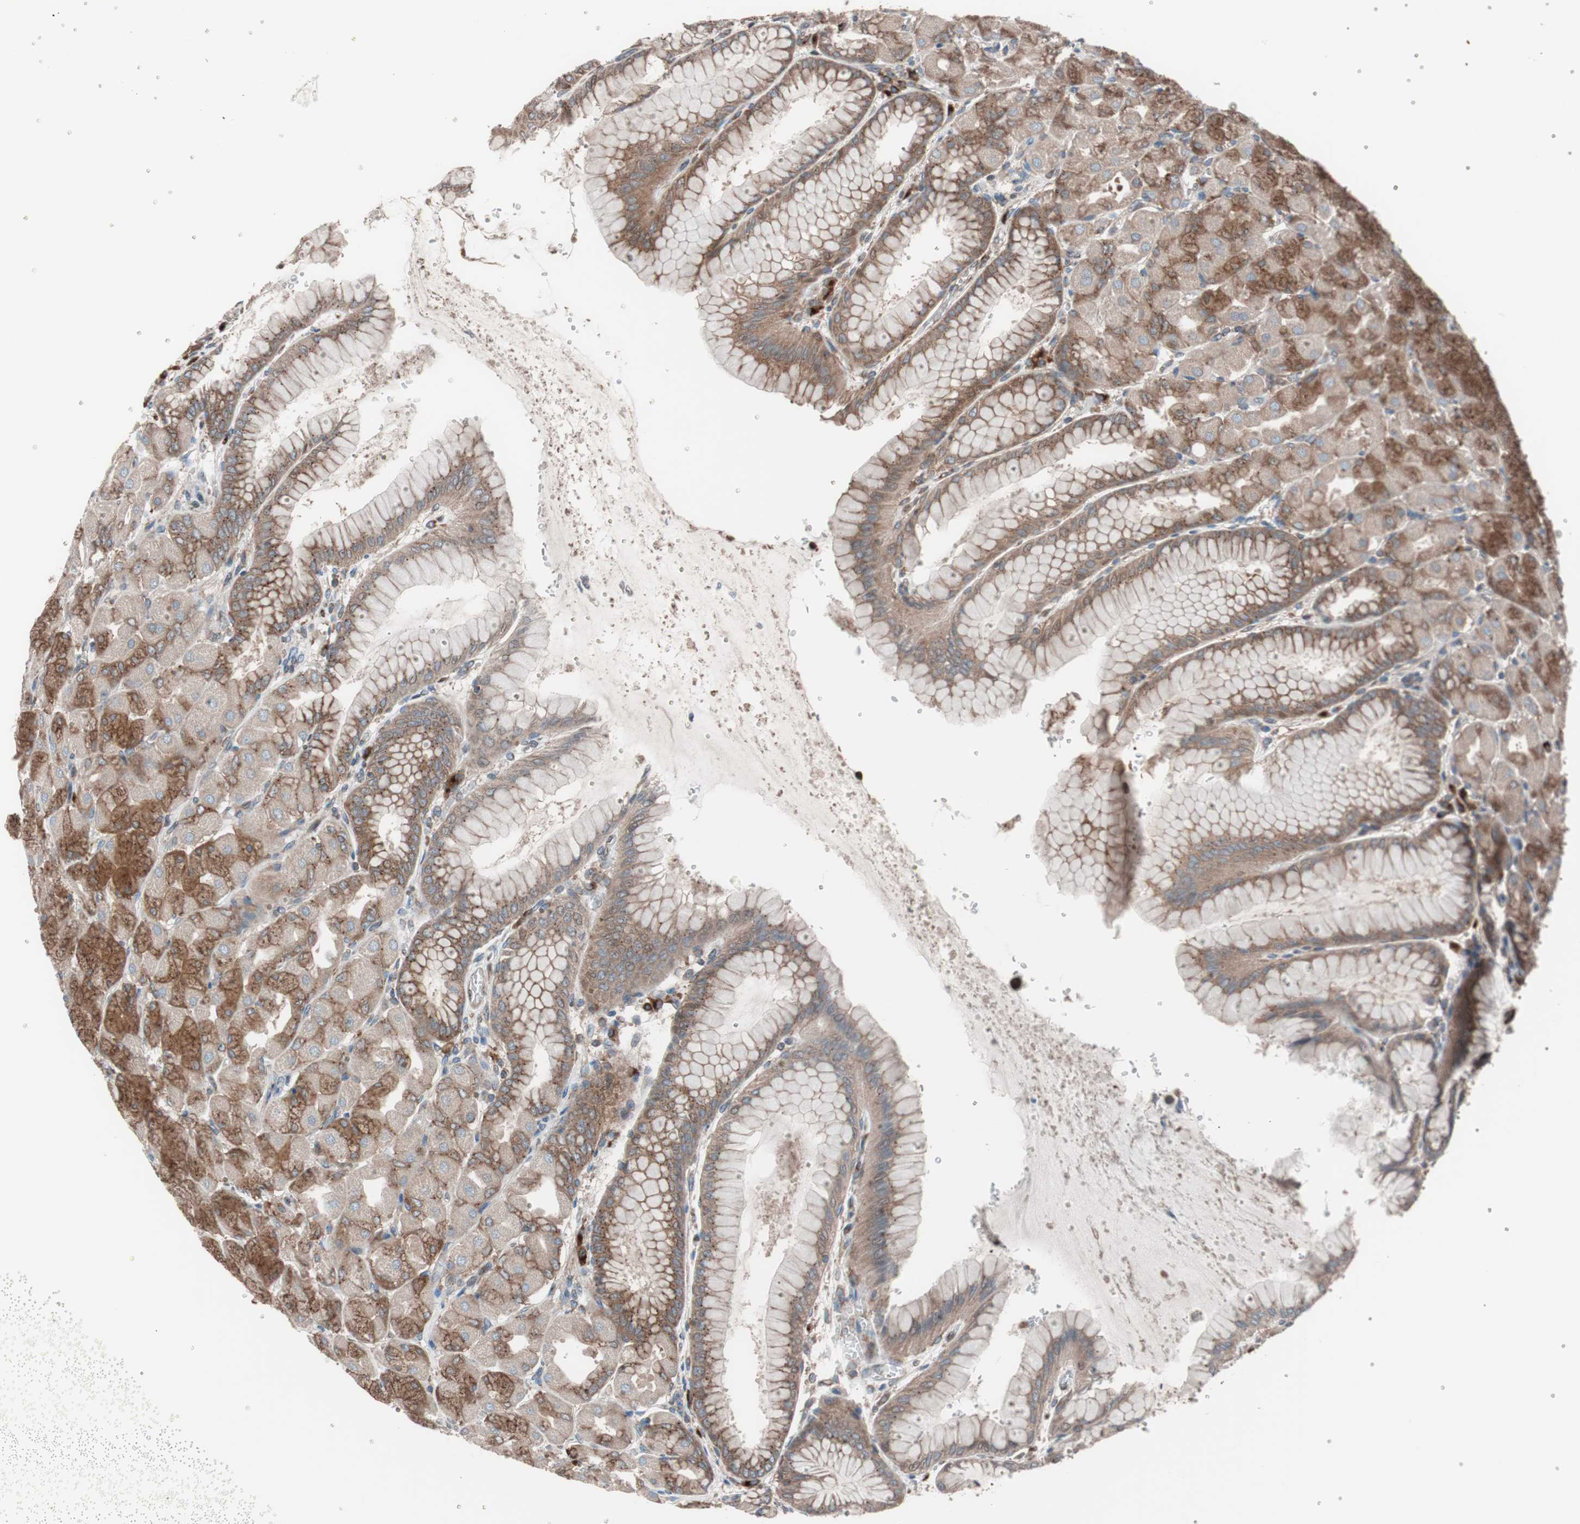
{"staining": {"intensity": "moderate", "quantity": ">75%", "location": "cytoplasmic/membranous"}, "tissue": "stomach", "cell_type": "Glandular cells", "image_type": "normal", "snomed": [{"axis": "morphology", "description": "Normal tissue, NOS"}, {"axis": "topography", "description": "Stomach, upper"}], "caption": "Normal stomach was stained to show a protein in brown. There is medium levels of moderate cytoplasmic/membranous staining in about >75% of glandular cells. (brown staining indicates protein expression, while blue staining denotes nuclei).", "gene": "SEC31A", "patient": {"sex": "female", "age": 56}}